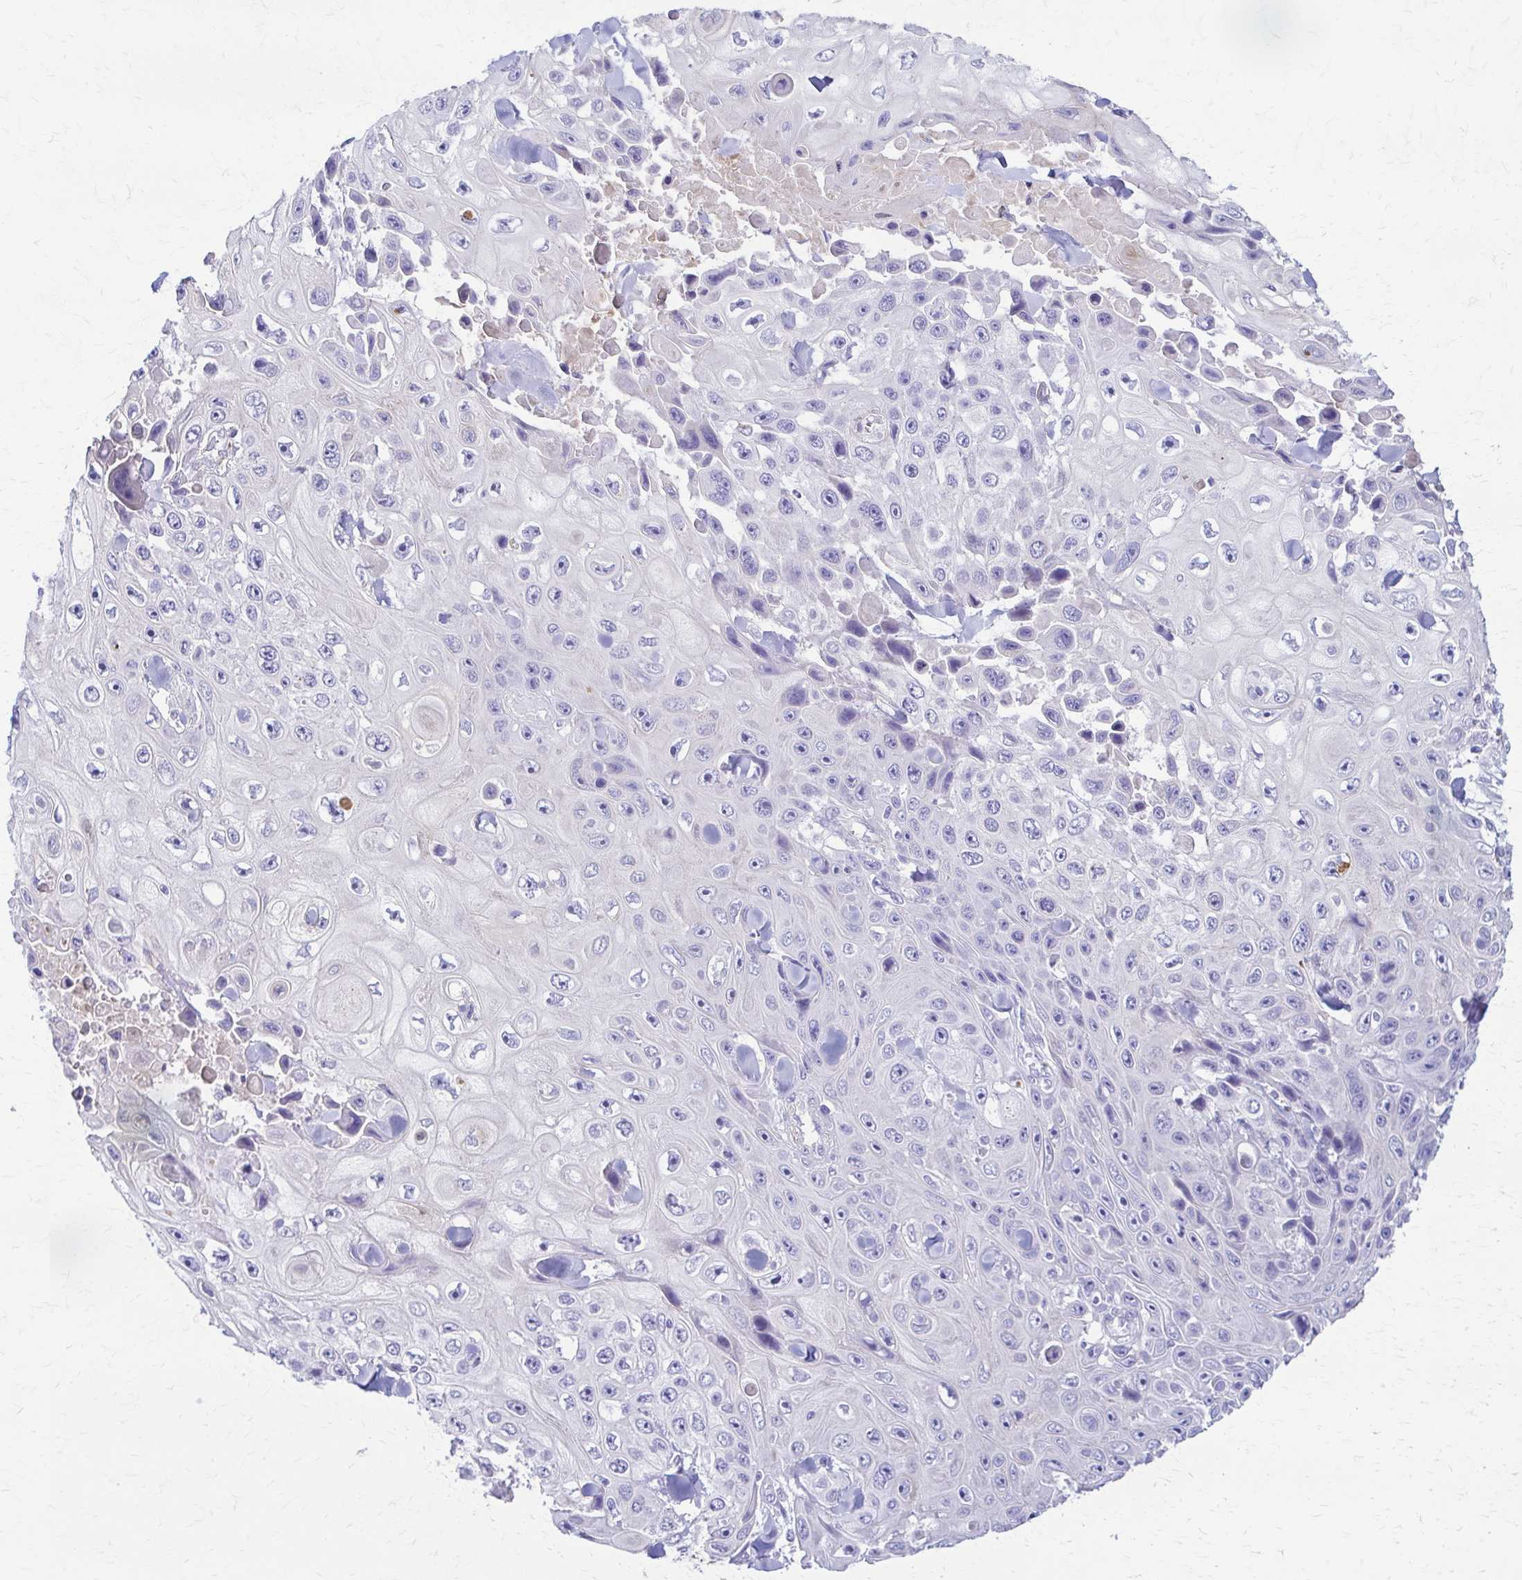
{"staining": {"intensity": "negative", "quantity": "none", "location": "none"}, "tissue": "skin cancer", "cell_type": "Tumor cells", "image_type": "cancer", "snomed": [{"axis": "morphology", "description": "Squamous cell carcinoma, NOS"}, {"axis": "topography", "description": "Skin"}], "caption": "This is a micrograph of immunohistochemistry staining of skin cancer (squamous cell carcinoma), which shows no staining in tumor cells.", "gene": "DSP", "patient": {"sex": "male", "age": 82}}